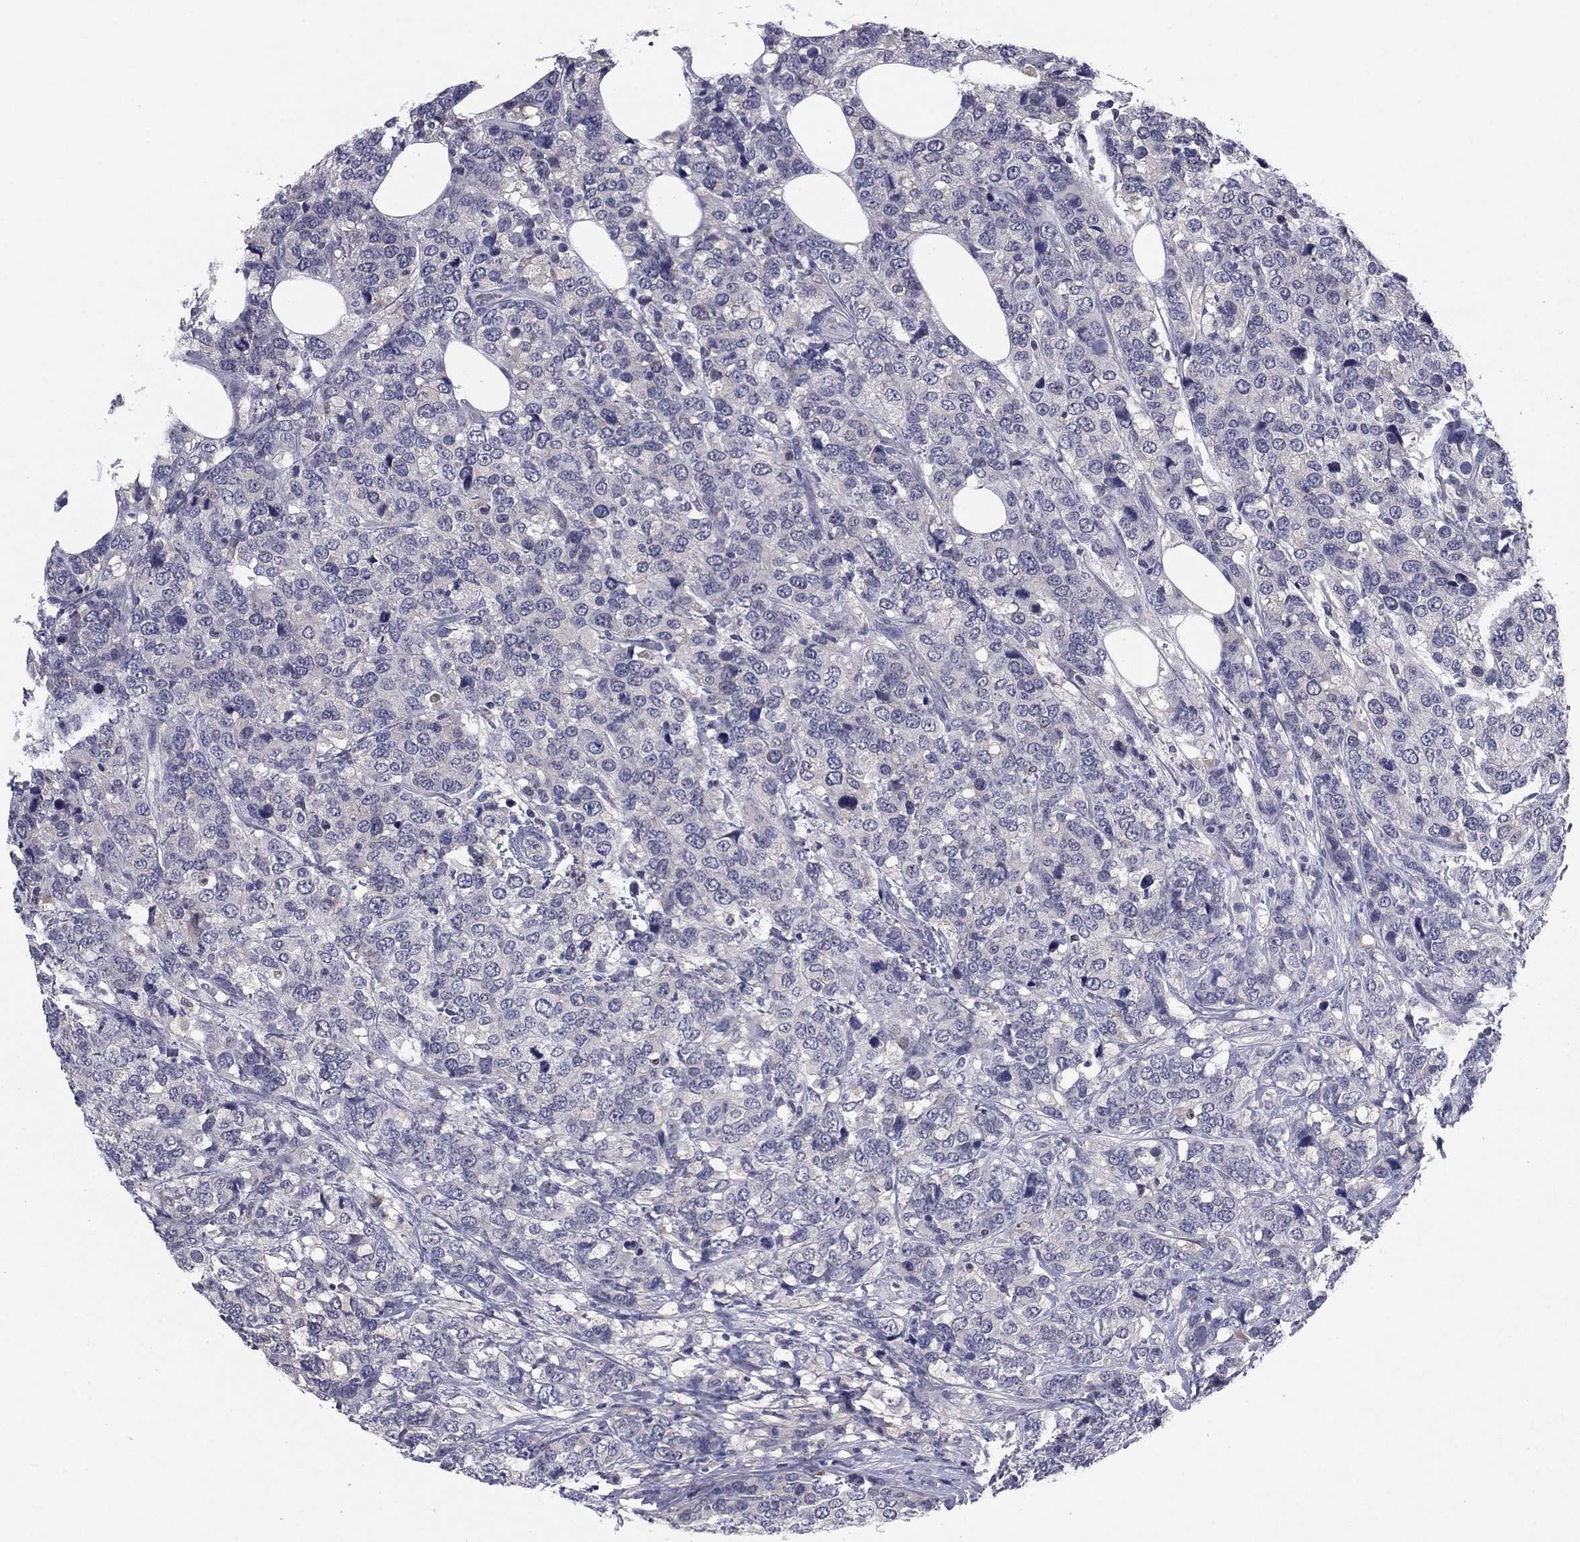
{"staining": {"intensity": "negative", "quantity": "none", "location": "none"}, "tissue": "breast cancer", "cell_type": "Tumor cells", "image_type": "cancer", "snomed": [{"axis": "morphology", "description": "Lobular carcinoma"}, {"axis": "topography", "description": "Breast"}], "caption": "This is a micrograph of immunohistochemistry (IHC) staining of breast cancer, which shows no expression in tumor cells. (Brightfield microscopy of DAB (3,3'-diaminobenzidine) immunohistochemistry (IHC) at high magnification).", "gene": "REXO5", "patient": {"sex": "female", "age": 59}}